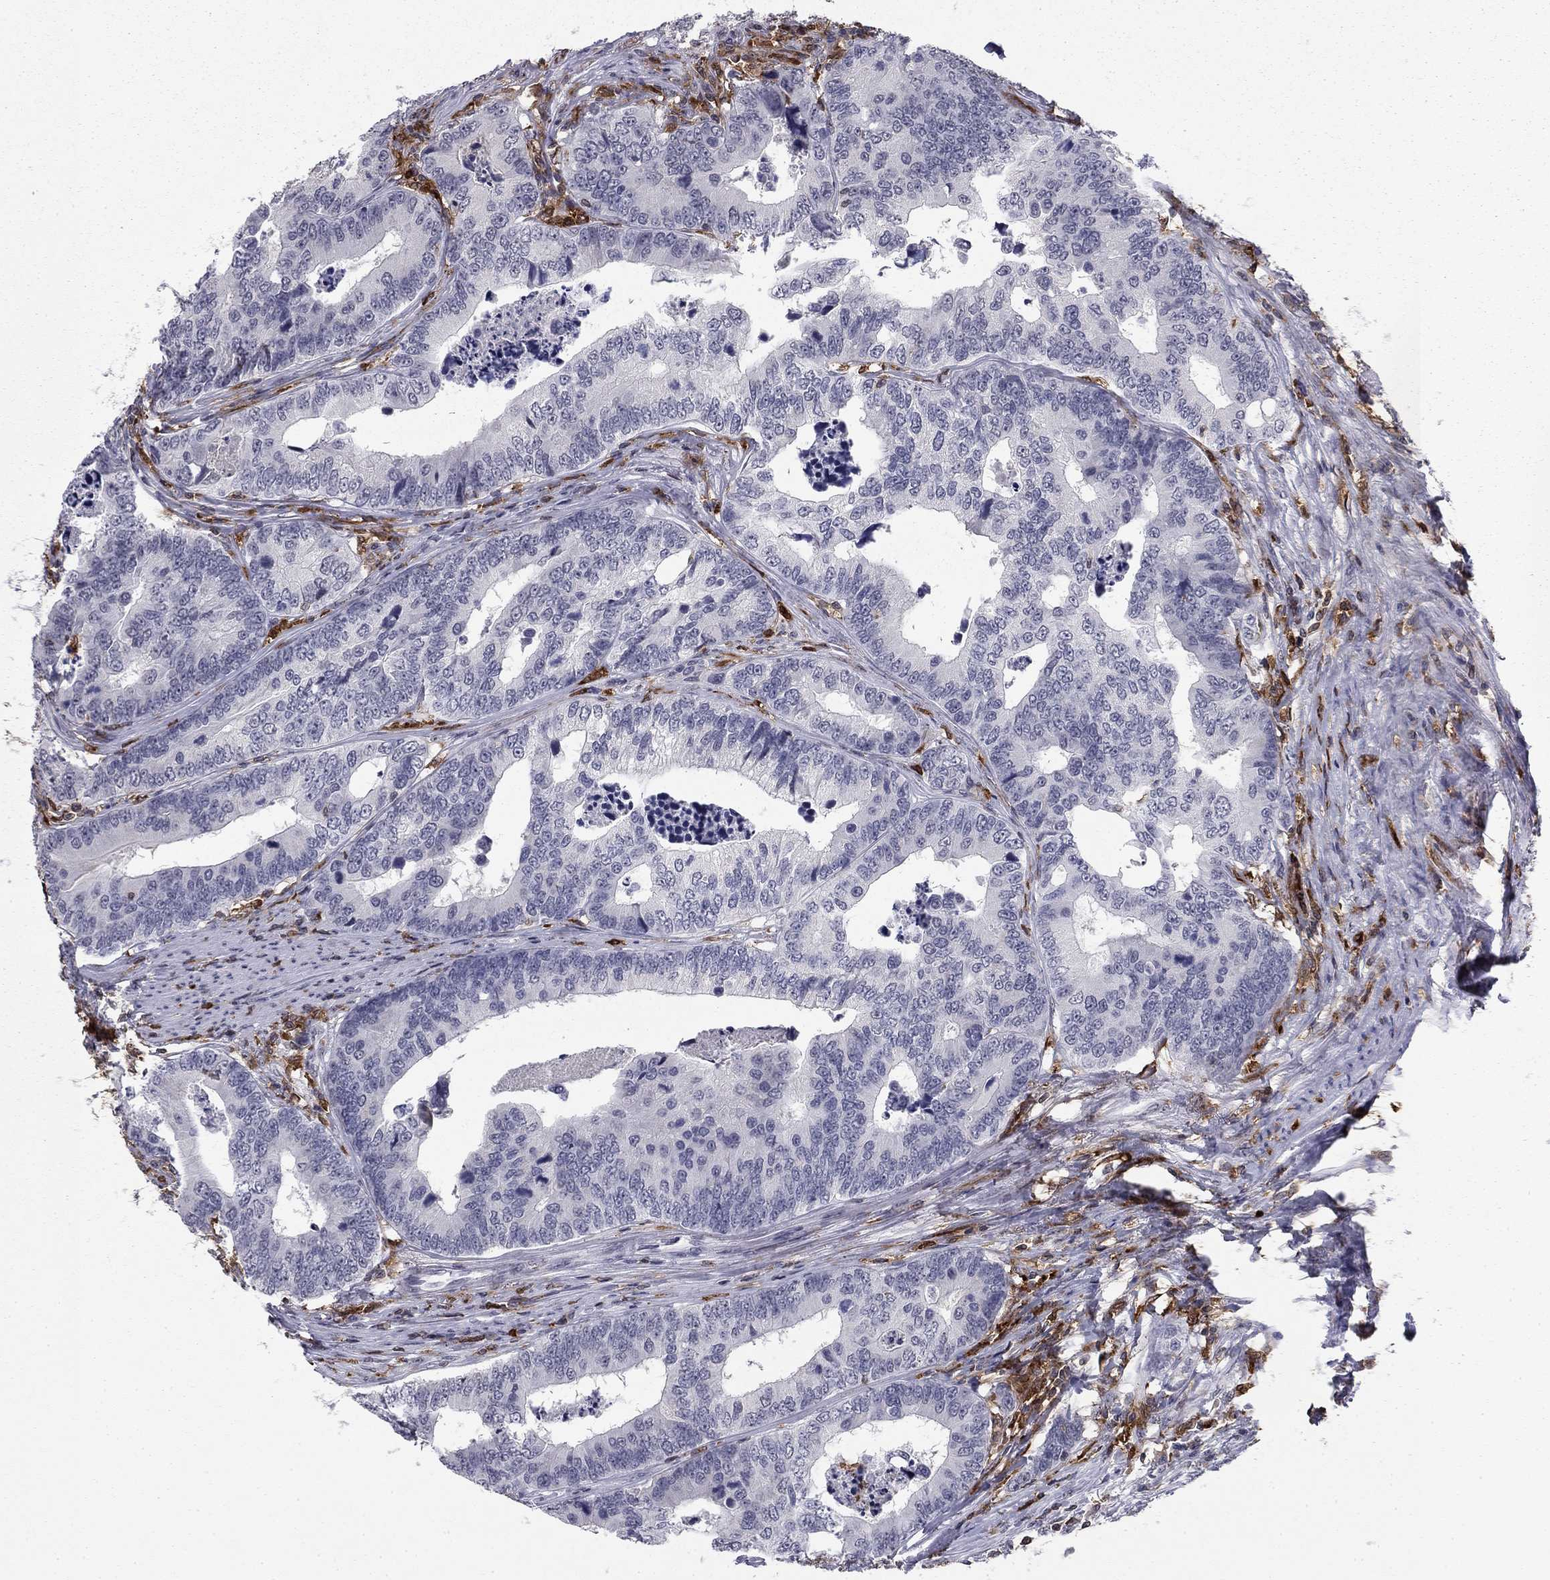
{"staining": {"intensity": "negative", "quantity": "none", "location": "none"}, "tissue": "colorectal cancer", "cell_type": "Tumor cells", "image_type": "cancer", "snomed": [{"axis": "morphology", "description": "Adenocarcinoma, NOS"}, {"axis": "topography", "description": "Colon"}], "caption": "Tumor cells are negative for brown protein staining in colorectal cancer.", "gene": "PLCB2", "patient": {"sex": "female", "age": 72}}